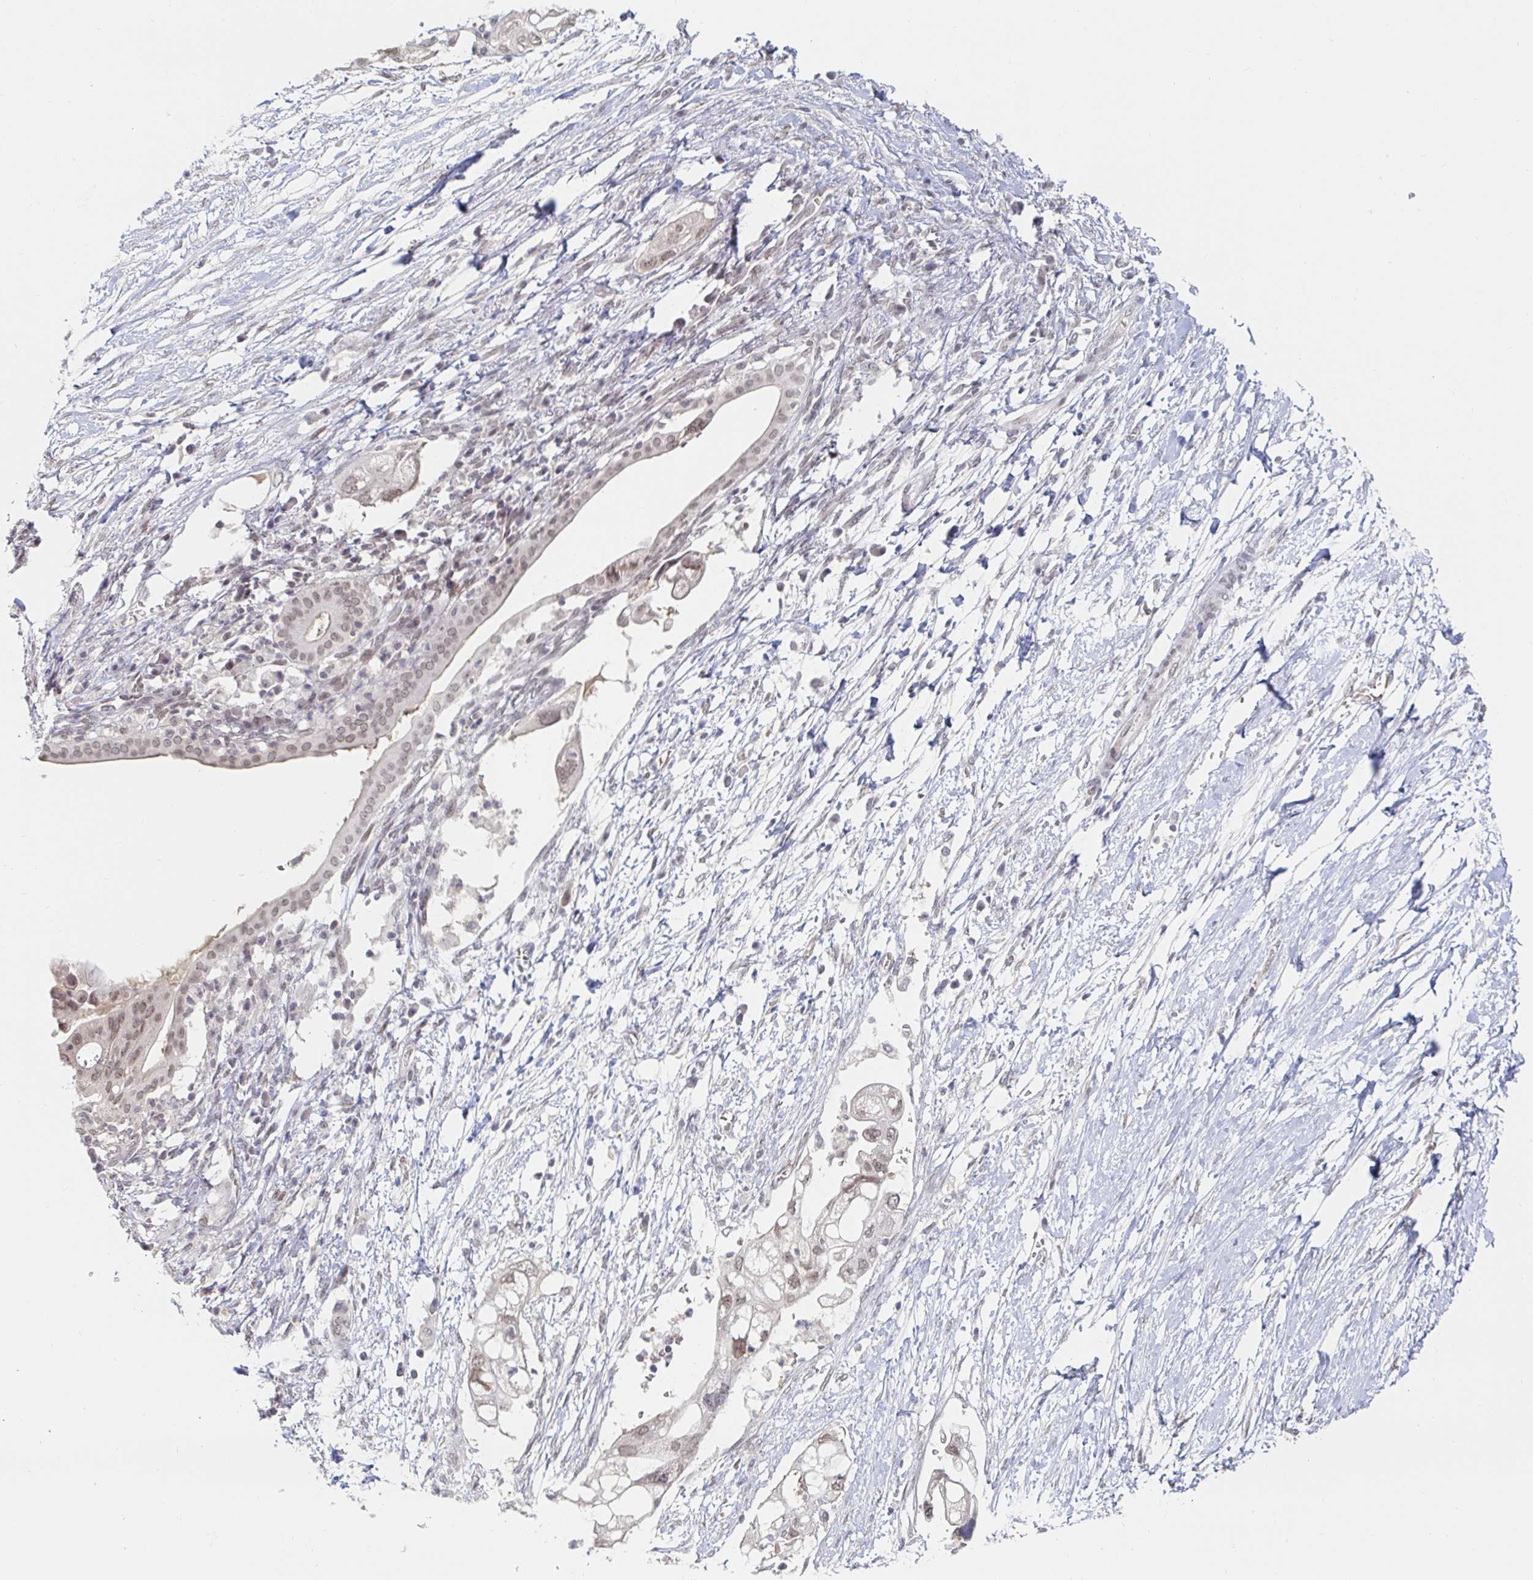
{"staining": {"intensity": "weak", "quantity": ">75%", "location": "nuclear"}, "tissue": "pancreatic cancer", "cell_type": "Tumor cells", "image_type": "cancer", "snomed": [{"axis": "morphology", "description": "Adenocarcinoma, NOS"}, {"axis": "topography", "description": "Pancreas"}], "caption": "Human pancreatic cancer (adenocarcinoma) stained with a protein marker shows weak staining in tumor cells.", "gene": "CHD2", "patient": {"sex": "female", "age": 72}}